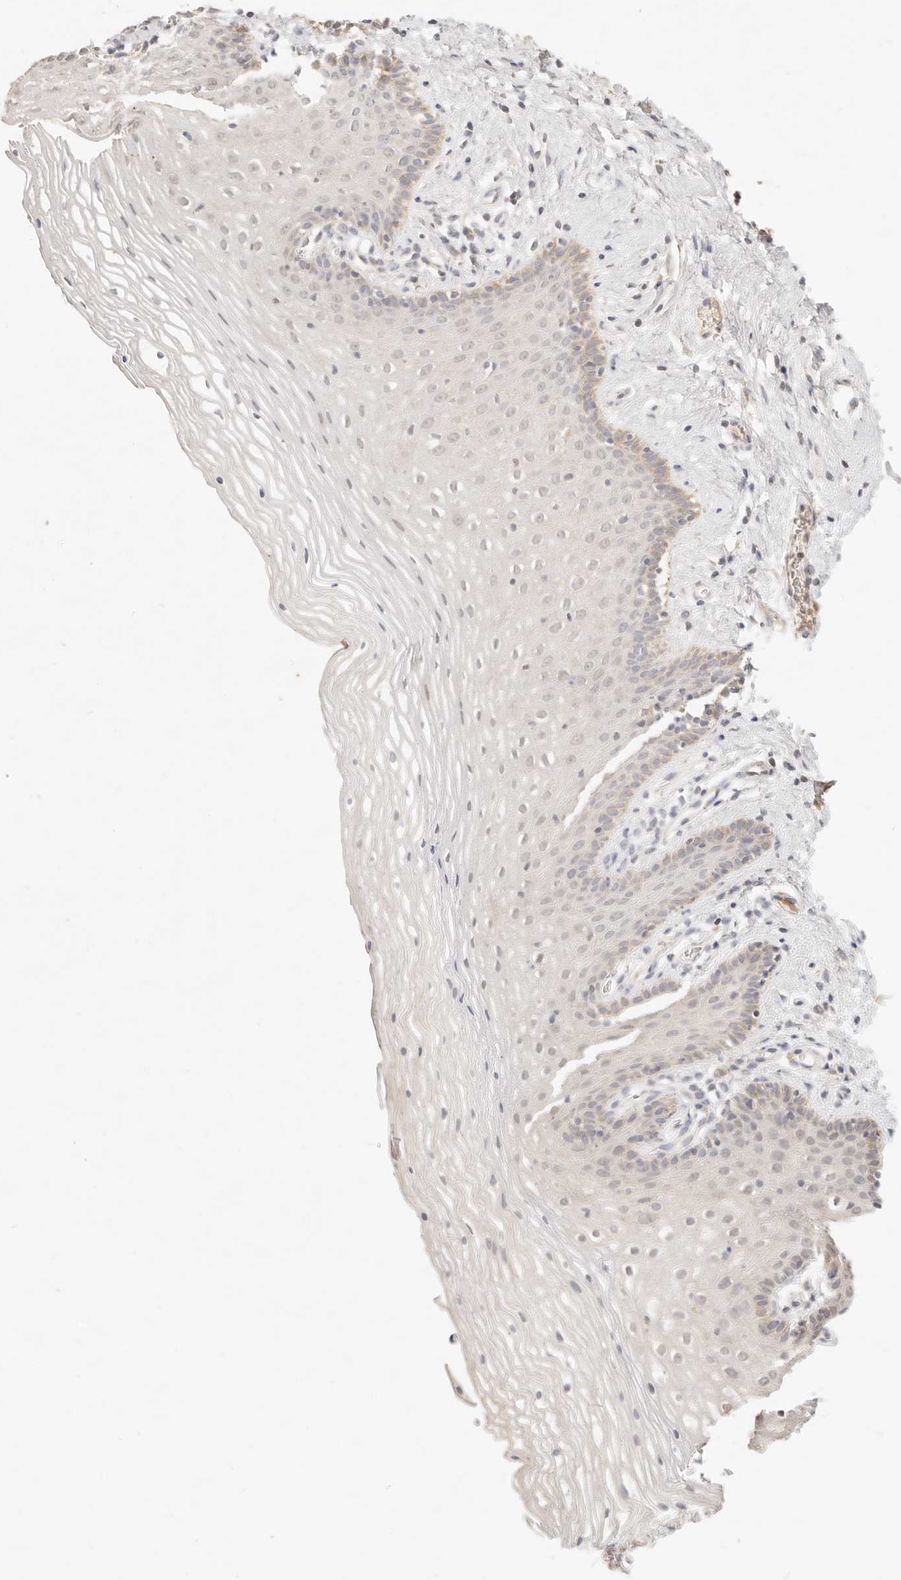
{"staining": {"intensity": "moderate", "quantity": "<25%", "location": "cytoplasmic/membranous"}, "tissue": "vagina", "cell_type": "Squamous epithelial cells", "image_type": "normal", "snomed": [{"axis": "morphology", "description": "Normal tissue, NOS"}, {"axis": "topography", "description": "Vagina"}], "caption": "Moderate cytoplasmic/membranous expression for a protein is identified in about <25% of squamous epithelial cells of unremarkable vagina using immunohistochemistry.", "gene": "RUBCNL", "patient": {"sex": "female", "age": 32}}